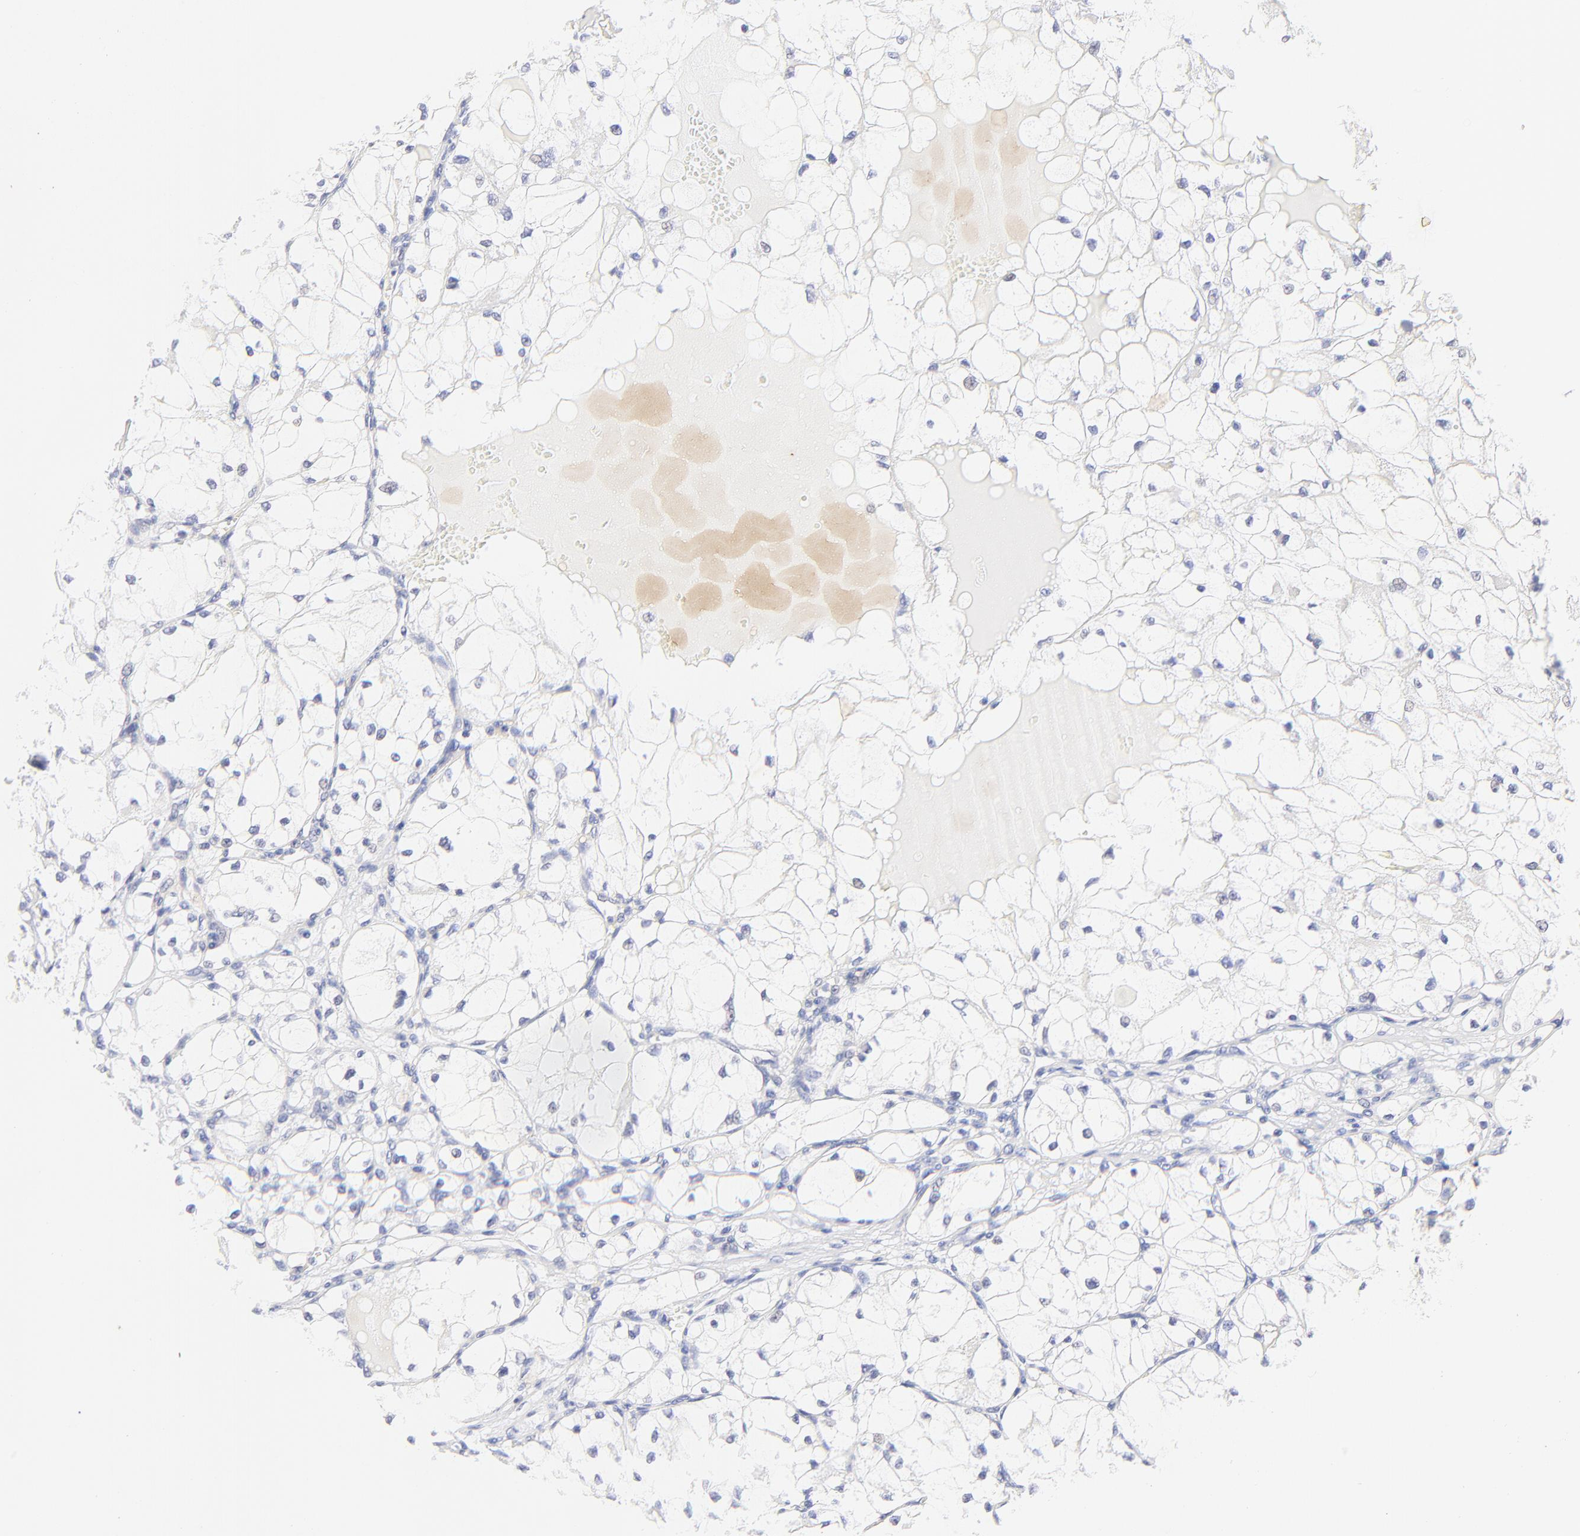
{"staining": {"intensity": "negative", "quantity": "none", "location": "none"}, "tissue": "renal cancer", "cell_type": "Tumor cells", "image_type": "cancer", "snomed": [{"axis": "morphology", "description": "Adenocarcinoma, NOS"}, {"axis": "topography", "description": "Kidney"}], "caption": "Photomicrograph shows no significant protein staining in tumor cells of renal adenocarcinoma.", "gene": "EBP", "patient": {"sex": "male", "age": 61}}